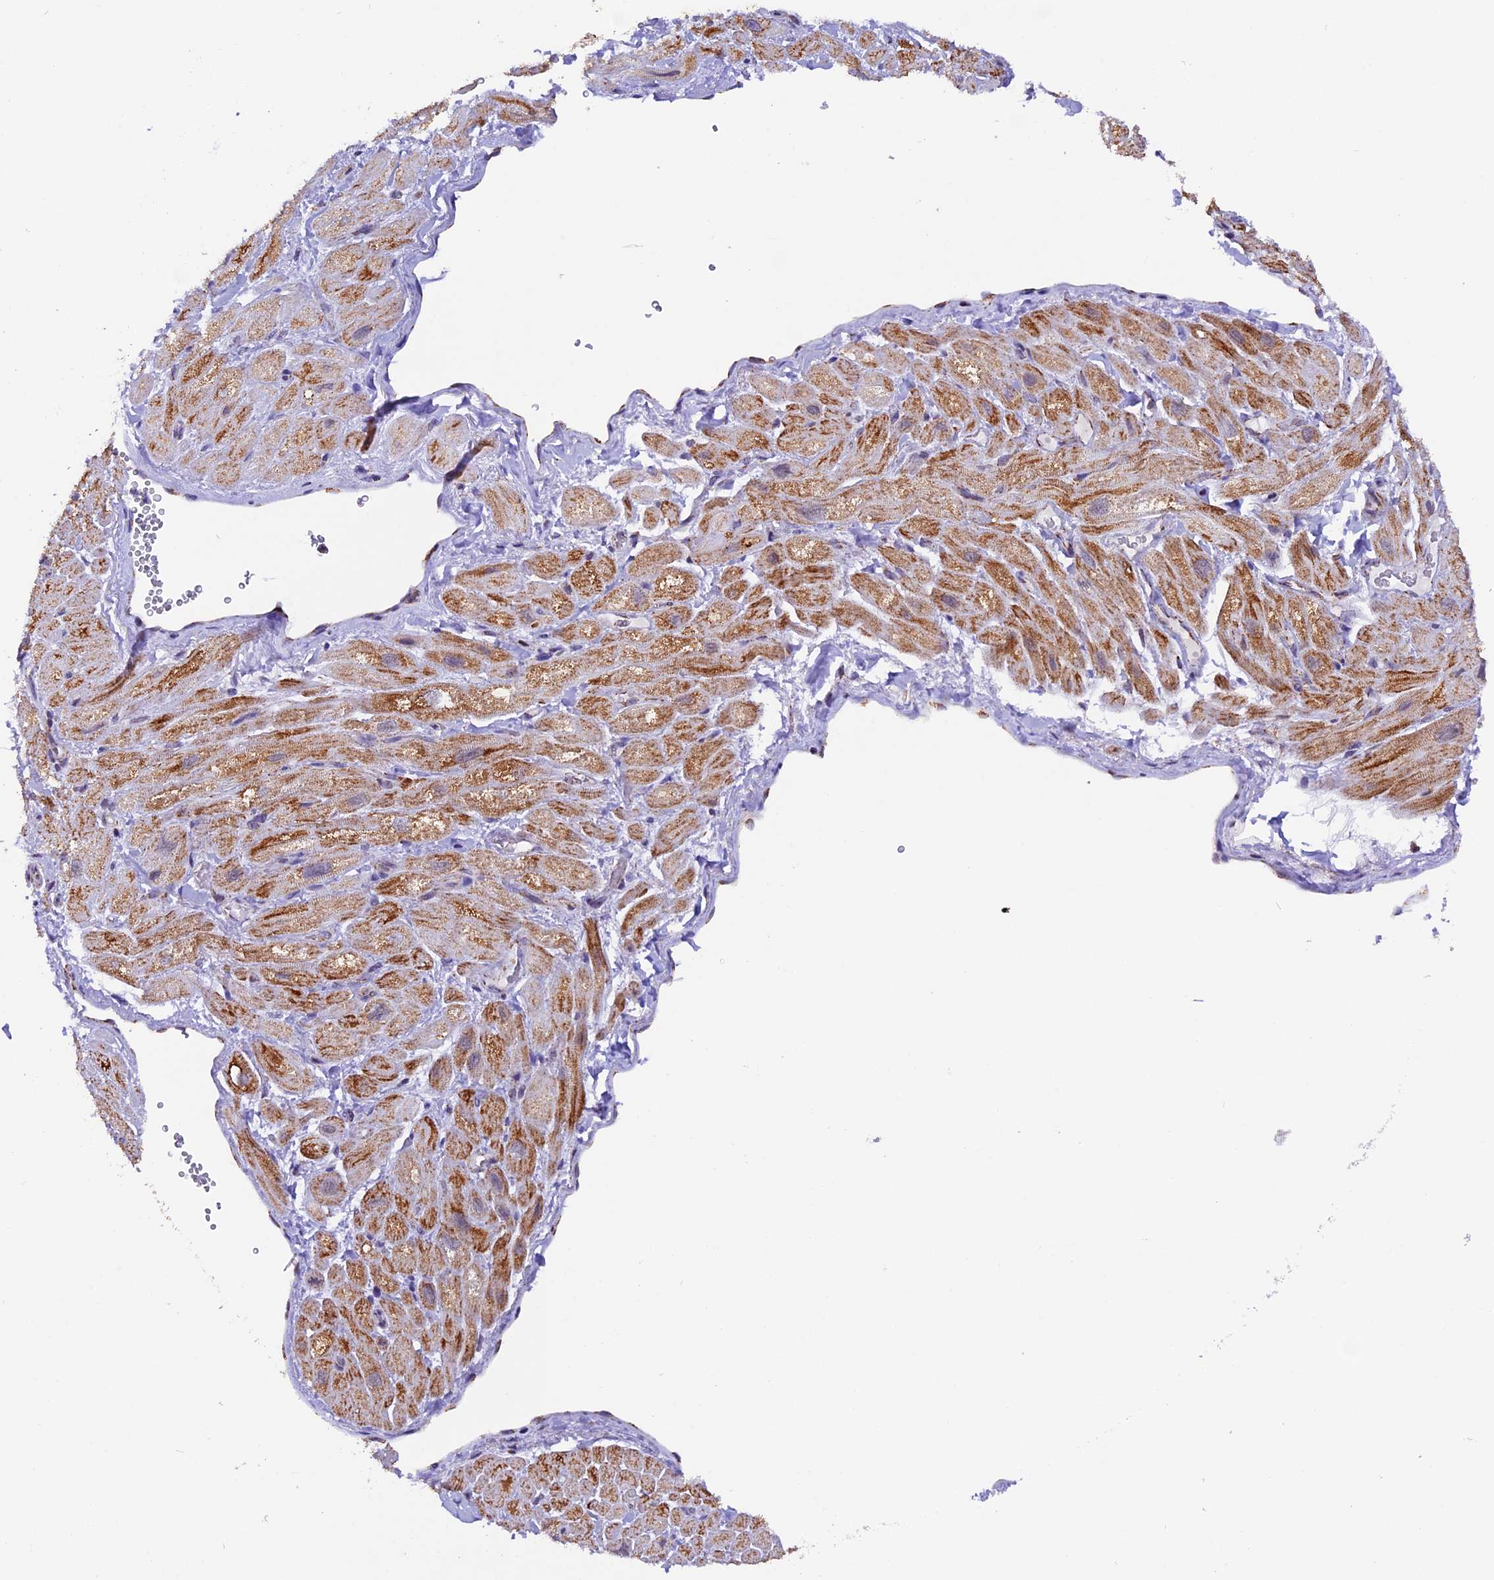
{"staining": {"intensity": "moderate", "quantity": "25%-75%", "location": "cytoplasmic/membranous"}, "tissue": "heart muscle", "cell_type": "Cardiomyocytes", "image_type": "normal", "snomed": [{"axis": "morphology", "description": "Normal tissue, NOS"}, {"axis": "topography", "description": "Heart"}], "caption": "Immunohistochemistry of benign heart muscle reveals medium levels of moderate cytoplasmic/membranous expression in about 25%-75% of cardiomyocytes. (brown staining indicates protein expression, while blue staining denotes nuclei).", "gene": "TFAM", "patient": {"sex": "male", "age": 65}}